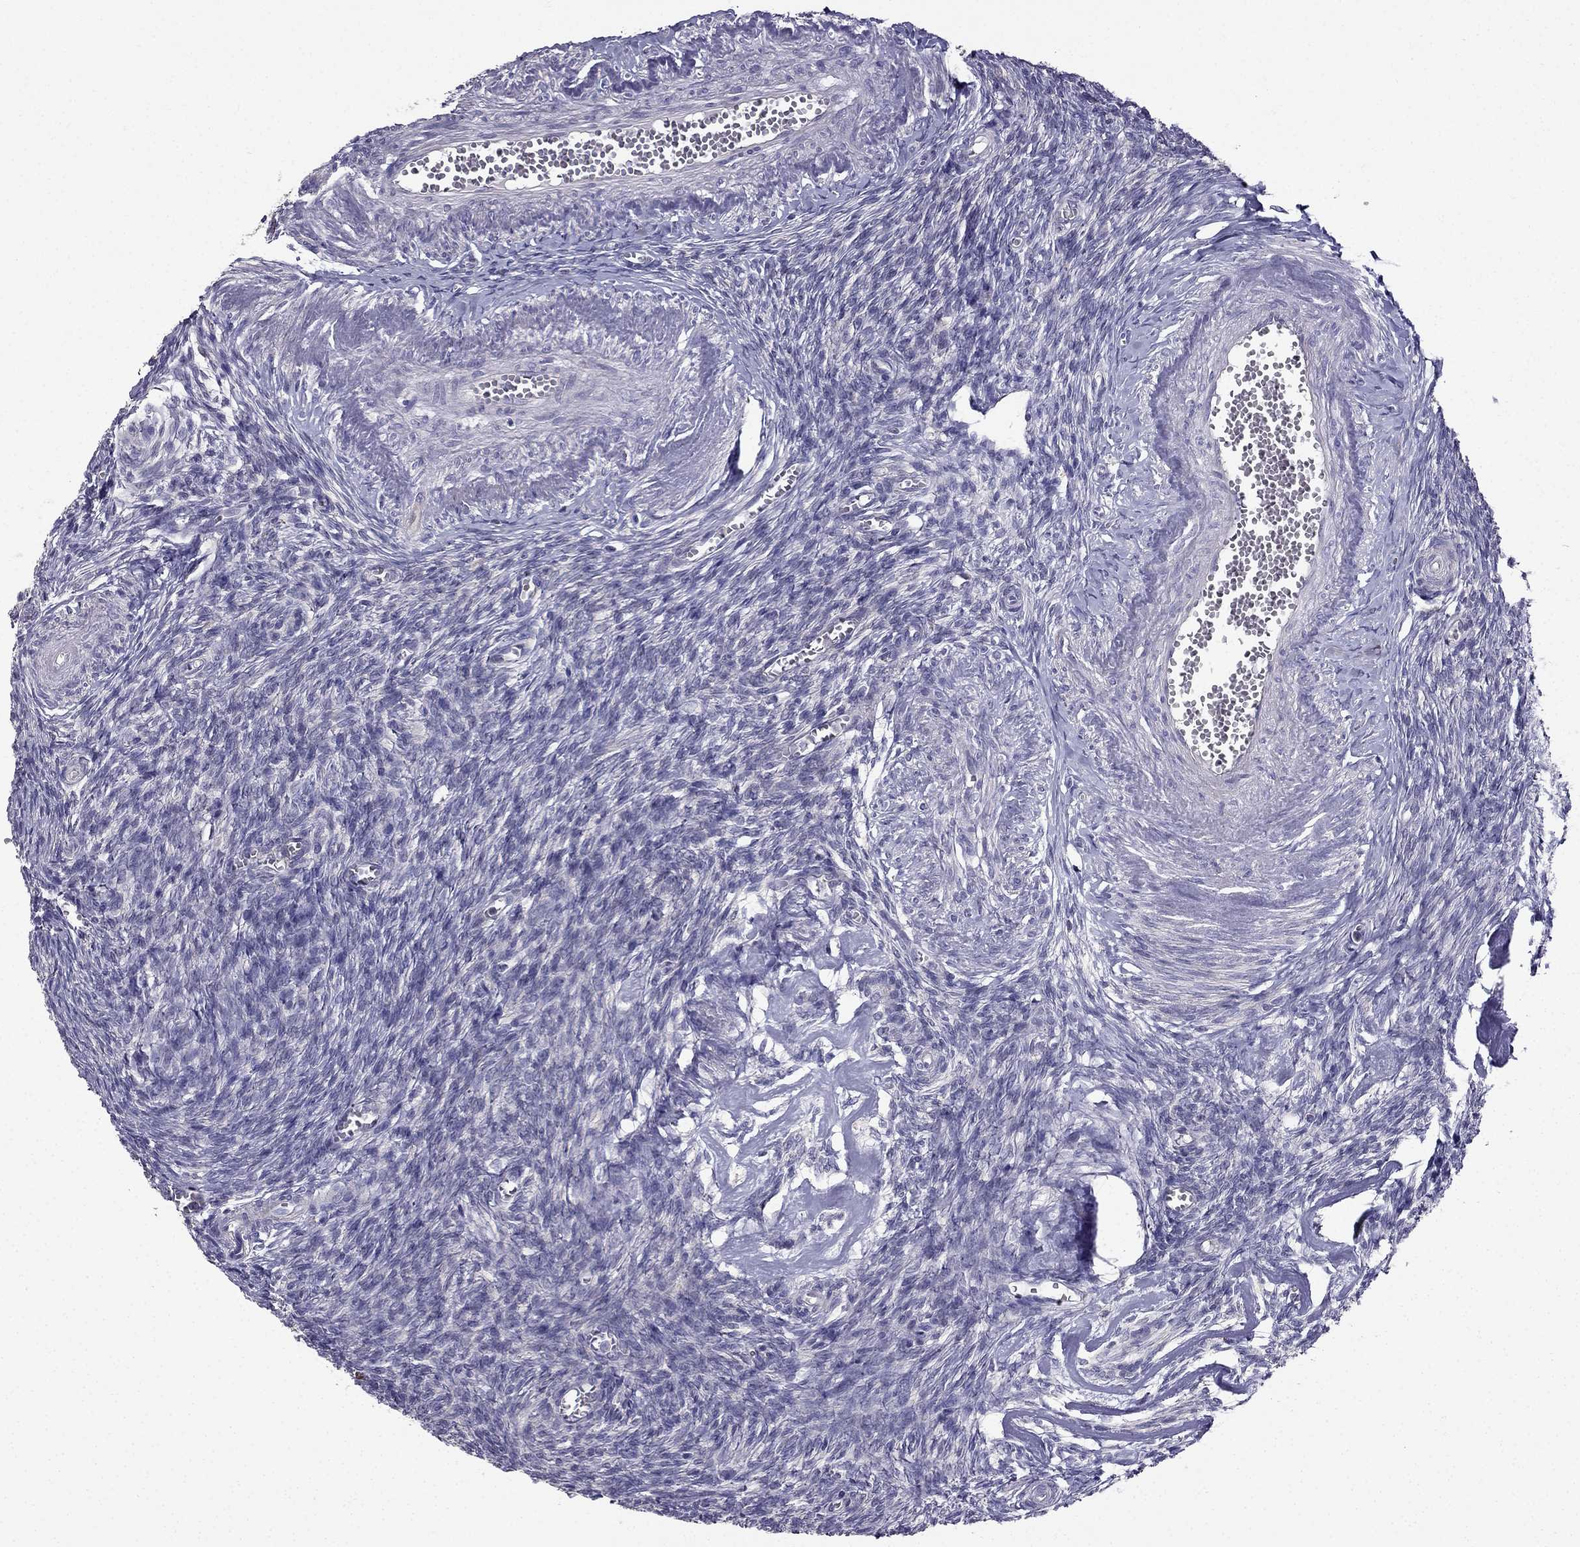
{"staining": {"intensity": "negative", "quantity": "none", "location": "none"}, "tissue": "ovary", "cell_type": "Follicle cells", "image_type": "normal", "snomed": [{"axis": "morphology", "description": "Normal tissue, NOS"}, {"axis": "topography", "description": "Ovary"}], "caption": "DAB immunohistochemical staining of unremarkable ovary shows no significant positivity in follicle cells.", "gene": "AS3MT", "patient": {"sex": "female", "age": 43}}